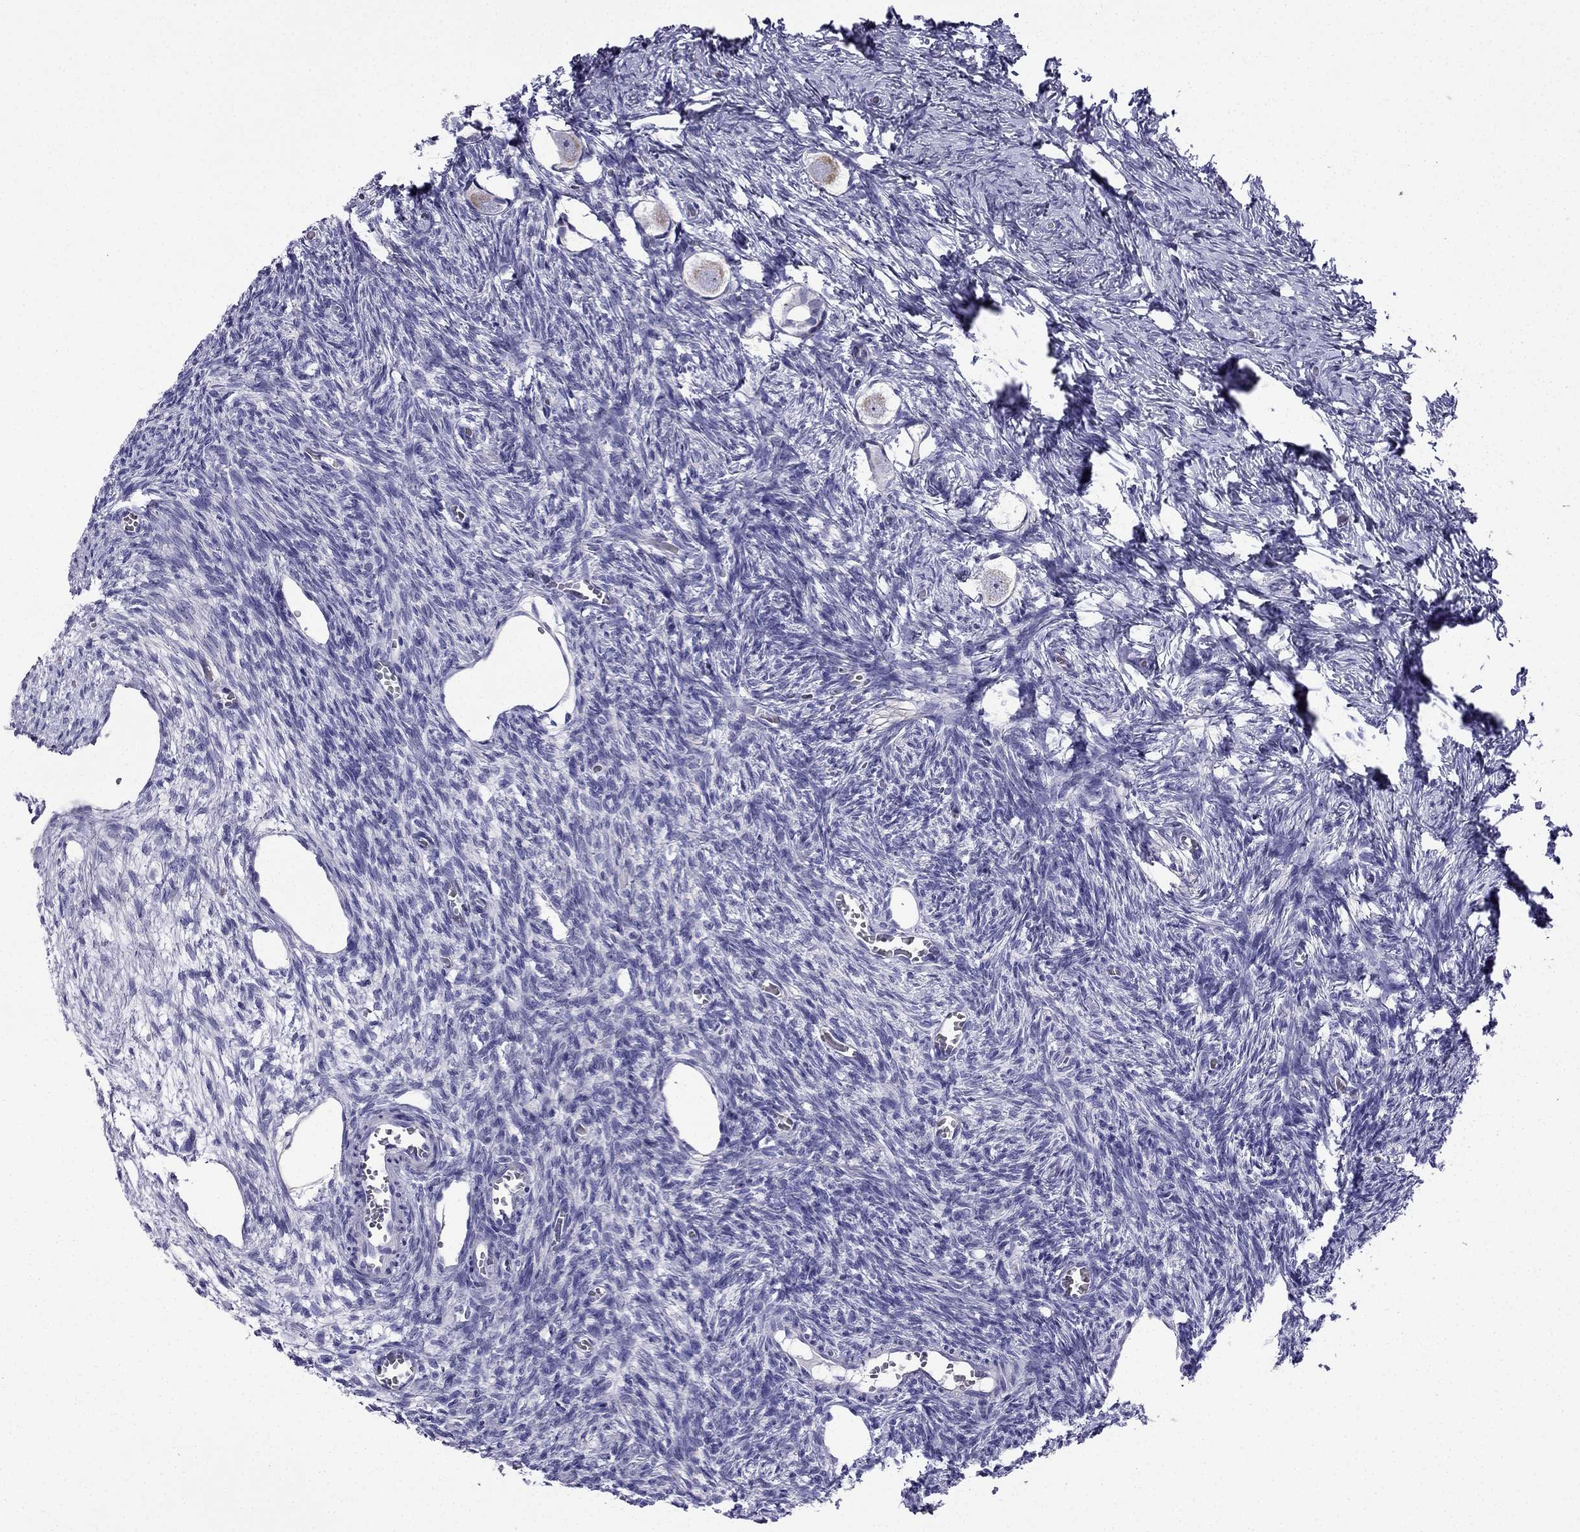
{"staining": {"intensity": "weak", "quantity": "25%-75%", "location": "cytoplasmic/membranous"}, "tissue": "ovary", "cell_type": "Follicle cells", "image_type": "normal", "snomed": [{"axis": "morphology", "description": "Normal tissue, NOS"}, {"axis": "topography", "description": "Ovary"}], "caption": "Immunohistochemical staining of benign human ovary demonstrates 25%-75% levels of weak cytoplasmic/membranous protein positivity in approximately 25%-75% of follicle cells.", "gene": "KIF5A", "patient": {"sex": "female", "age": 27}}